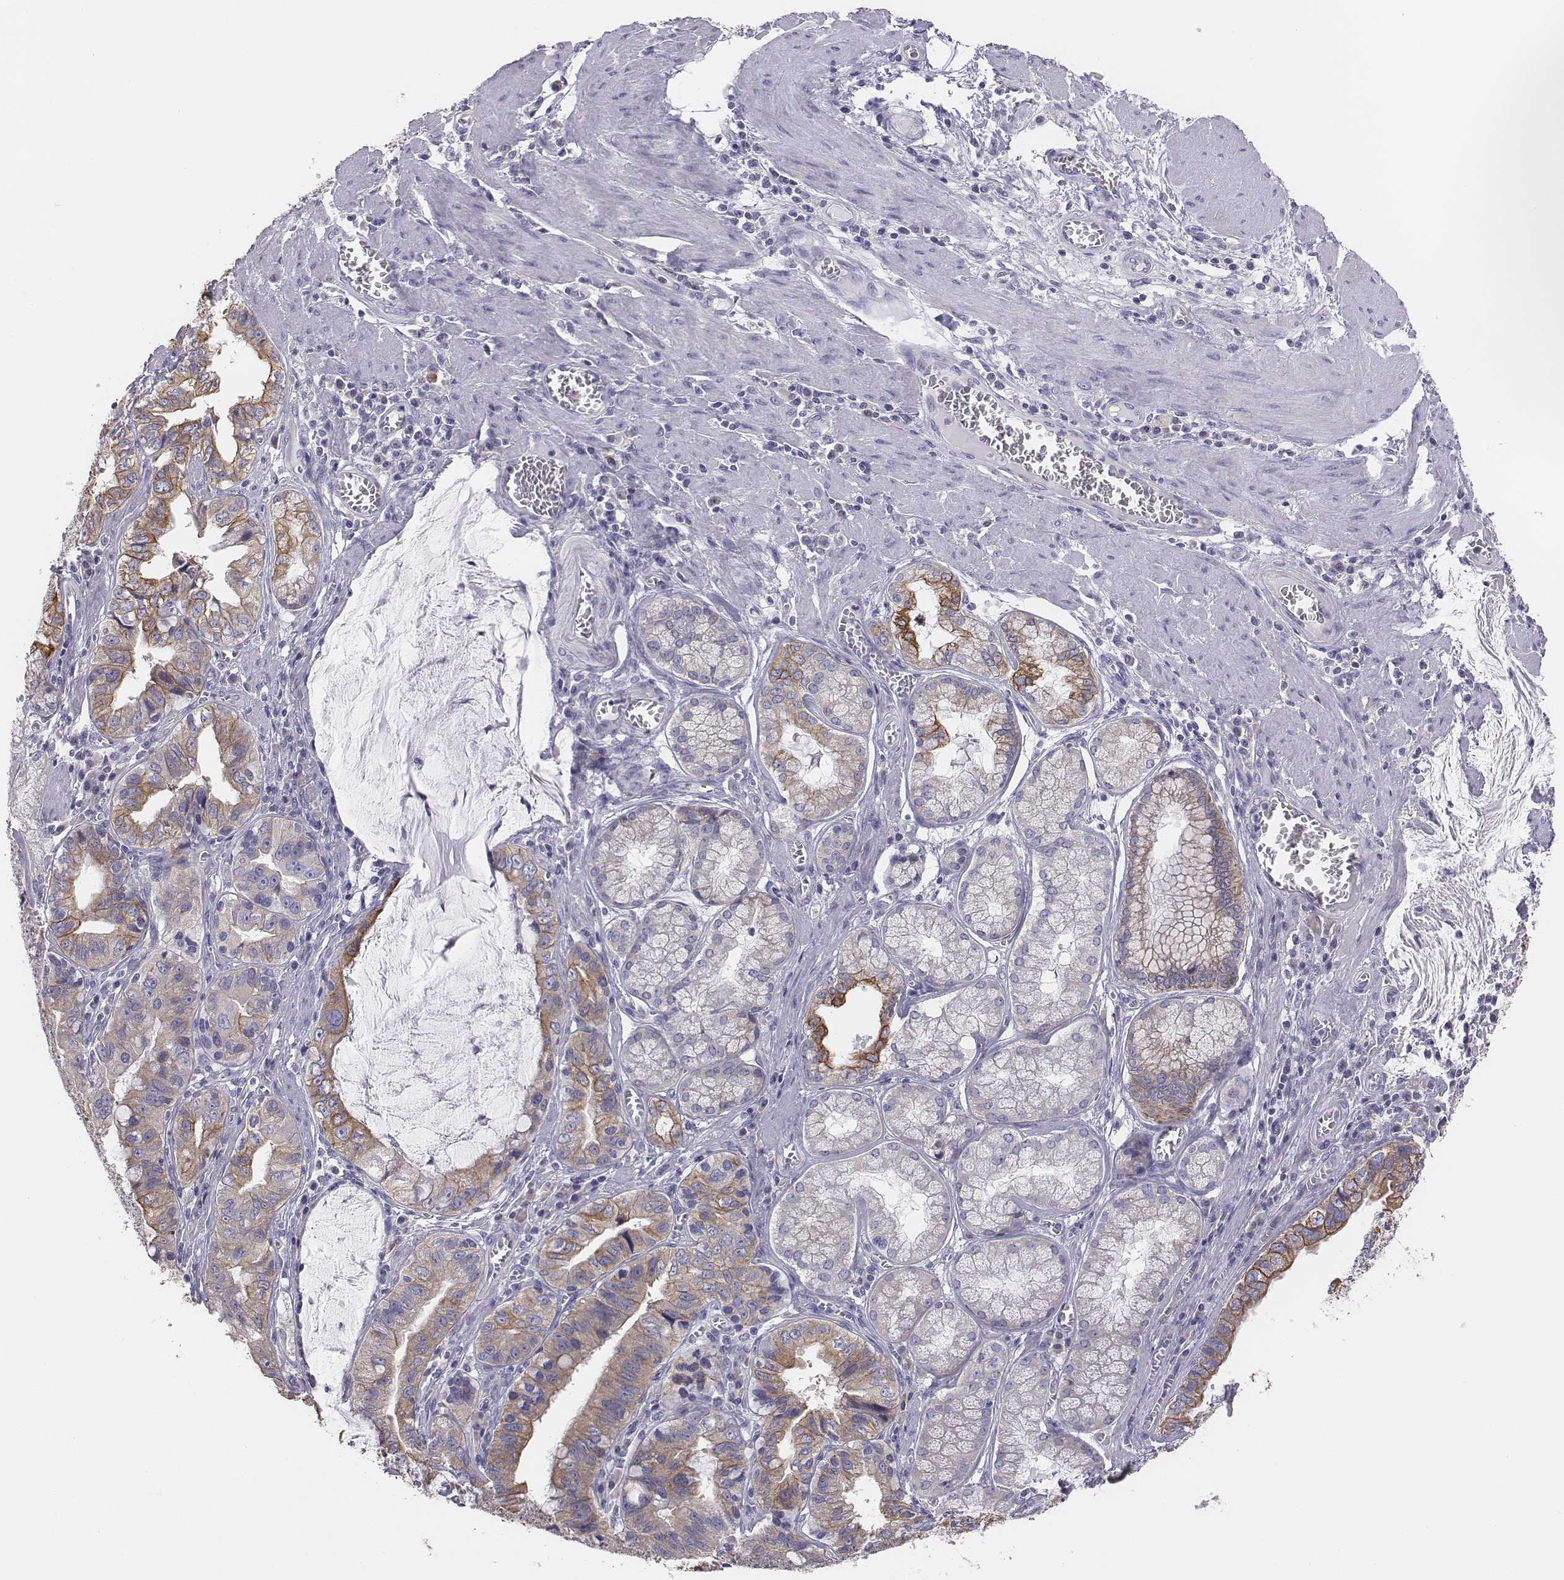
{"staining": {"intensity": "moderate", "quantity": "25%-75%", "location": "cytoplasmic/membranous"}, "tissue": "stomach cancer", "cell_type": "Tumor cells", "image_type": "cancer", "snomed": [{"axis": "morphology", "description": "Adenocarcinoma, NOS"}, {"axis": "topography", "description": "Stomach, lower"}], "caption": "Stomach adenocarcinoma tissue shows moderate cytoplasmic/membranous positivity in about 25%-75% of tumor cells, visualized by immunohistochemistry.", "gene": "CHST14", "patient": {"sex": "female", "age": 76}}